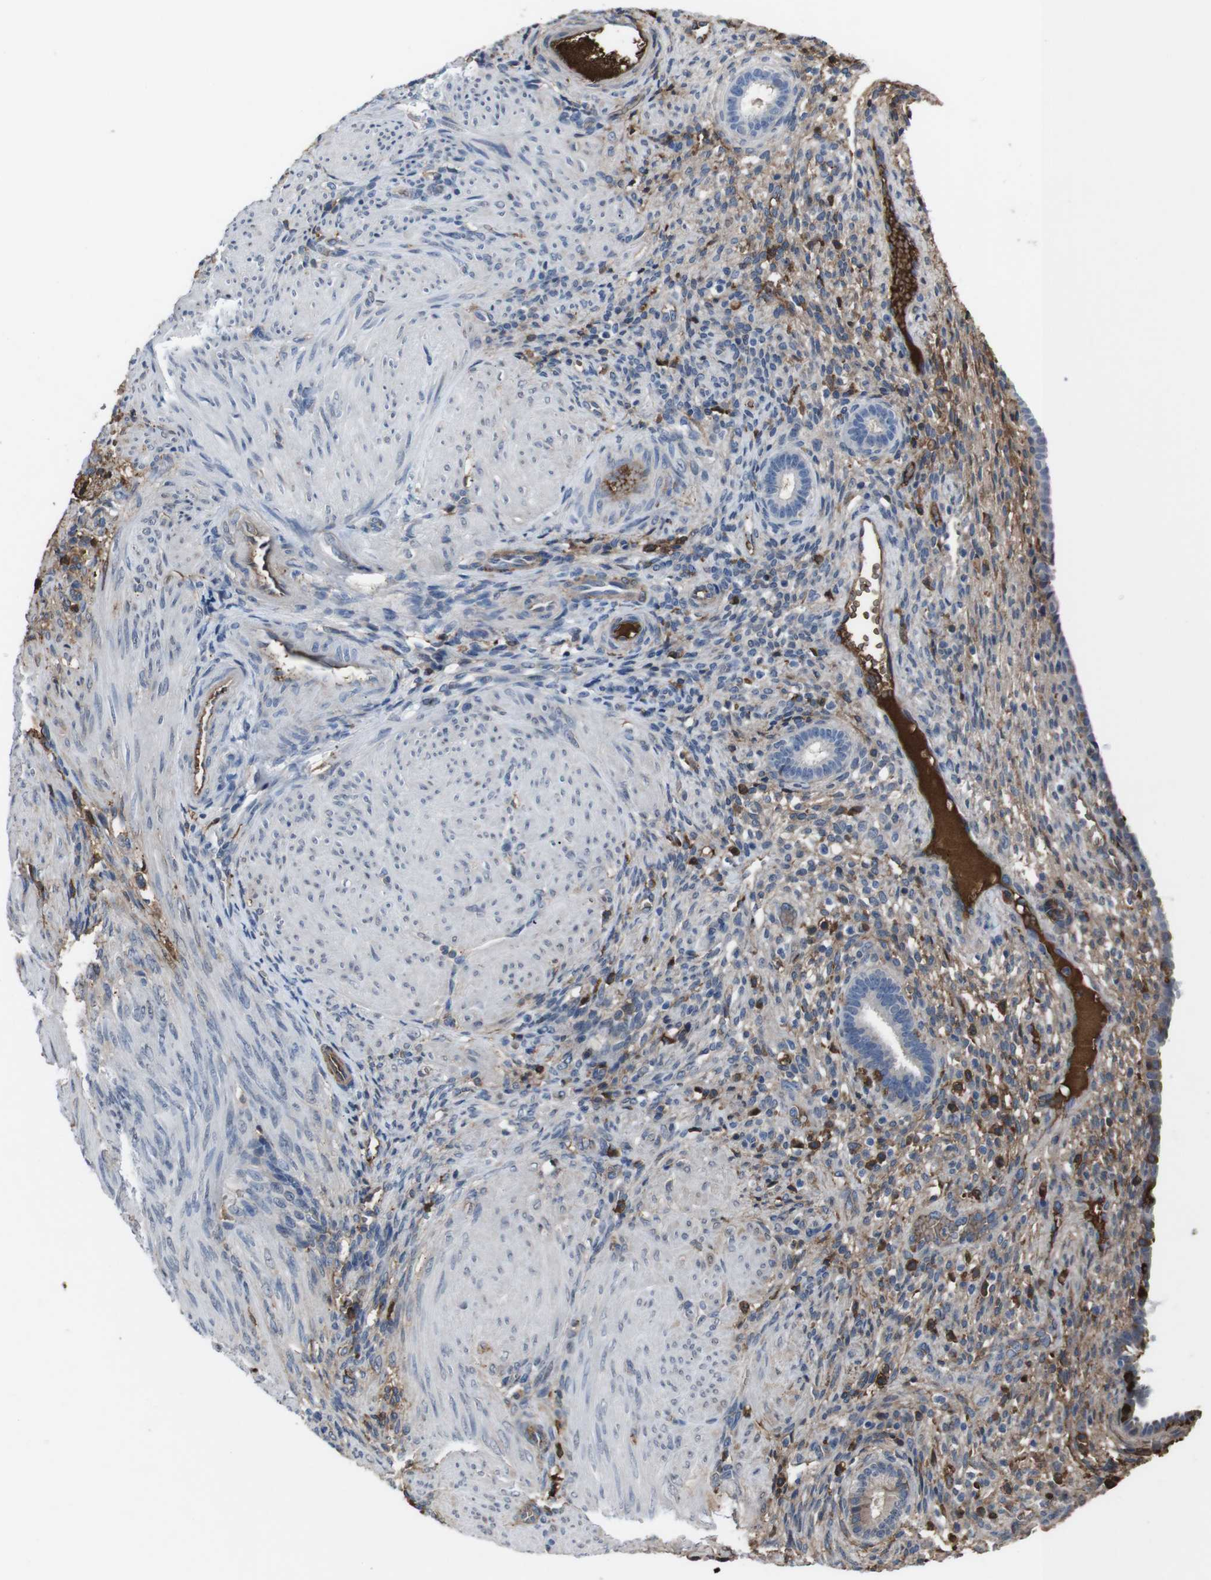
{"staining": {"intensity": "weak", "quantity": "25%-75%", "location": "cytoplasmic/membranous"}, "tissue": "endometrium", "cell_type": "Cells in endometrial stroma", "image_type": "normal", "snomed": [{"axis": "morphology", "description": "Normal tissue, NOS"}, {"axis": "topography", "description": "Endometrium"}], "caption": "Weak cytoplasmic/membranous staining is identified in approximately 25%-75% of cells in endometrial stroma in normal endometrium. The staining was performed using DAB (3,3'-diaminobenzidine) to visualize the protein expression in brown, while the nuclei were stained in blue with hematoxylin (Magnification: 20x).", "gene": "SPTB", "patient": {"sex": "female", "age": 72}}